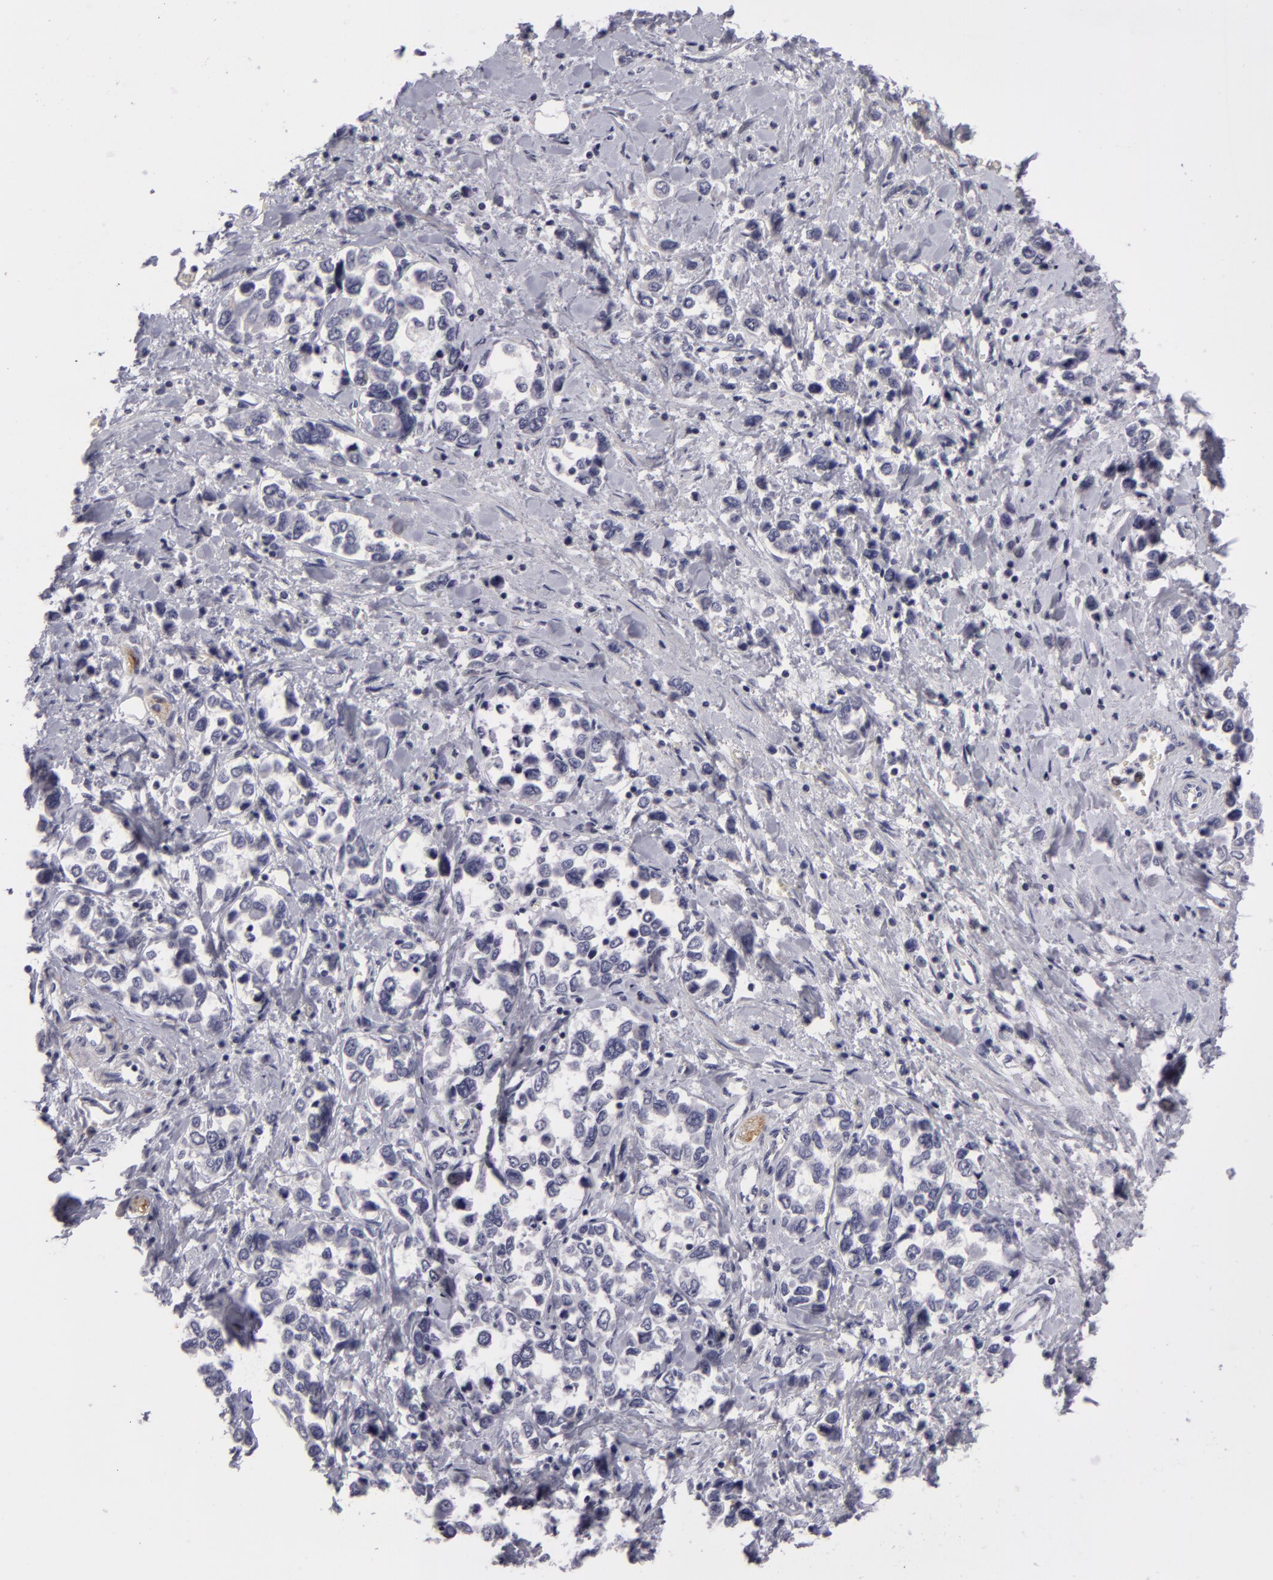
{"staining": {"intensity": "negative", "quantity": "none", "location": "none"}, "tissue": "stomach cancer", "cell_type": "Tumor cells", "image_type": "cancer", "snomed": [{"axis": "morphology", "description": "Adenocarcinoma, NOS"}, {"axis": "topography", "description": "Stomach, upper"}], "caption": "Immunohistochemistry histopathology image of neoplastic tissue: human stomach cancer (adenocarcinoma) stained with DAB exhibits no significant protein staining in tumor cells.", "gene": "NLGN4X", "patient": {"sex": "male", "age": 76}}